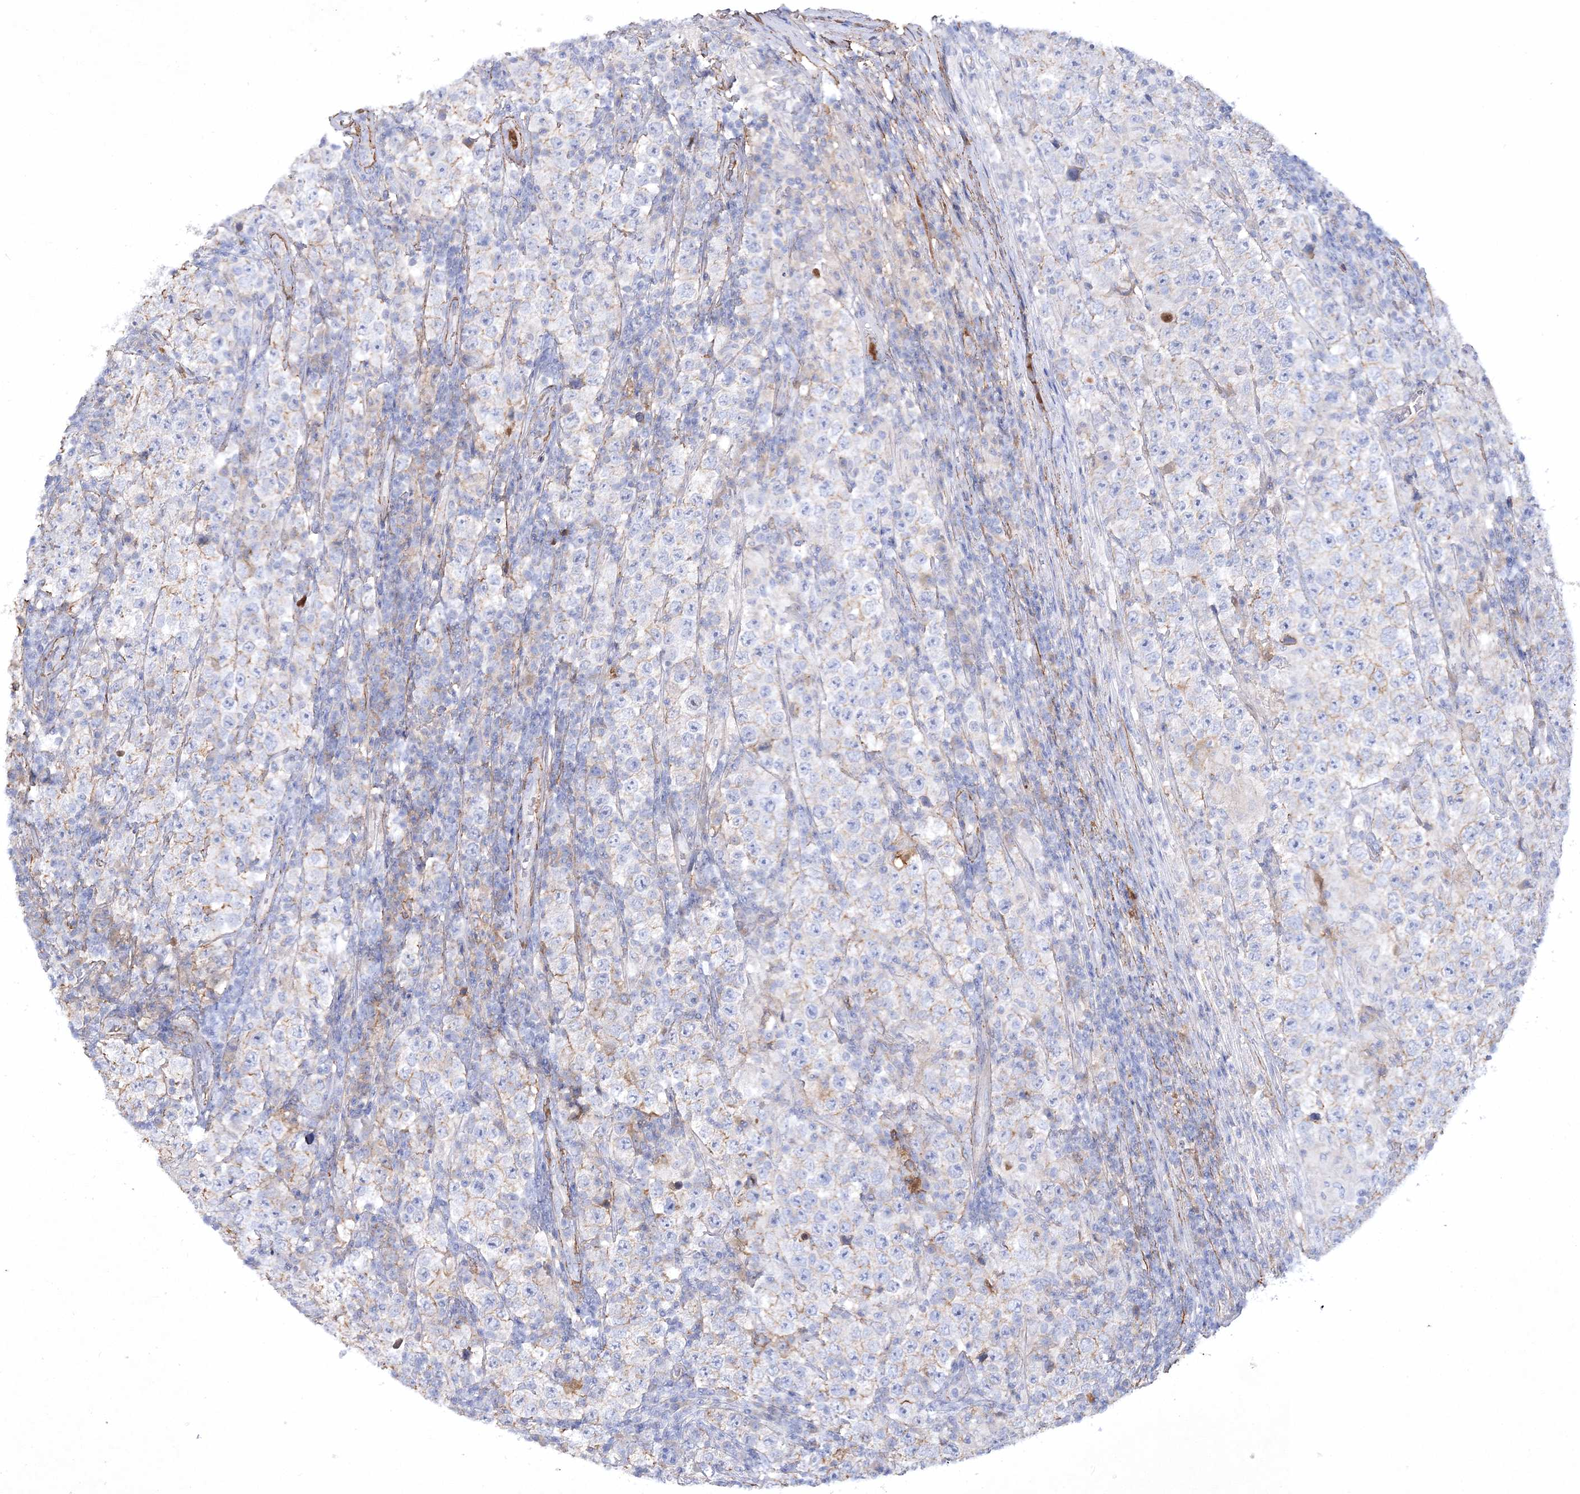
{"staining": {"intensity": "negative", "quantity": "none", "location": "none"}, "tissue": "testis cancer", "cell_type": "Tumor cells", "image_type": "cancer", "snomed": [{"axis": "morphology", "description": "Normal tissue, NOS"}, {"axis": "morphology", "description": "Urothelial carcinoma, High grade"}, {"axis": "morphology", "description": "Seminoma, NOS"}, {"axis": "morphology", "description": "Carcinoma, Embryonal, NOS"}, {"axis": "topography", "description": "Urinary bladder"}, {"axis": "topography", "description": "Testis"}], "caption": "Urothelial carcinoma (high-grade) (testis) was stained to show a protein in brown. There is no significant staining in tumor cells.", "gene": "RTN2", "patient": {"sex": "male", "age": 41}}